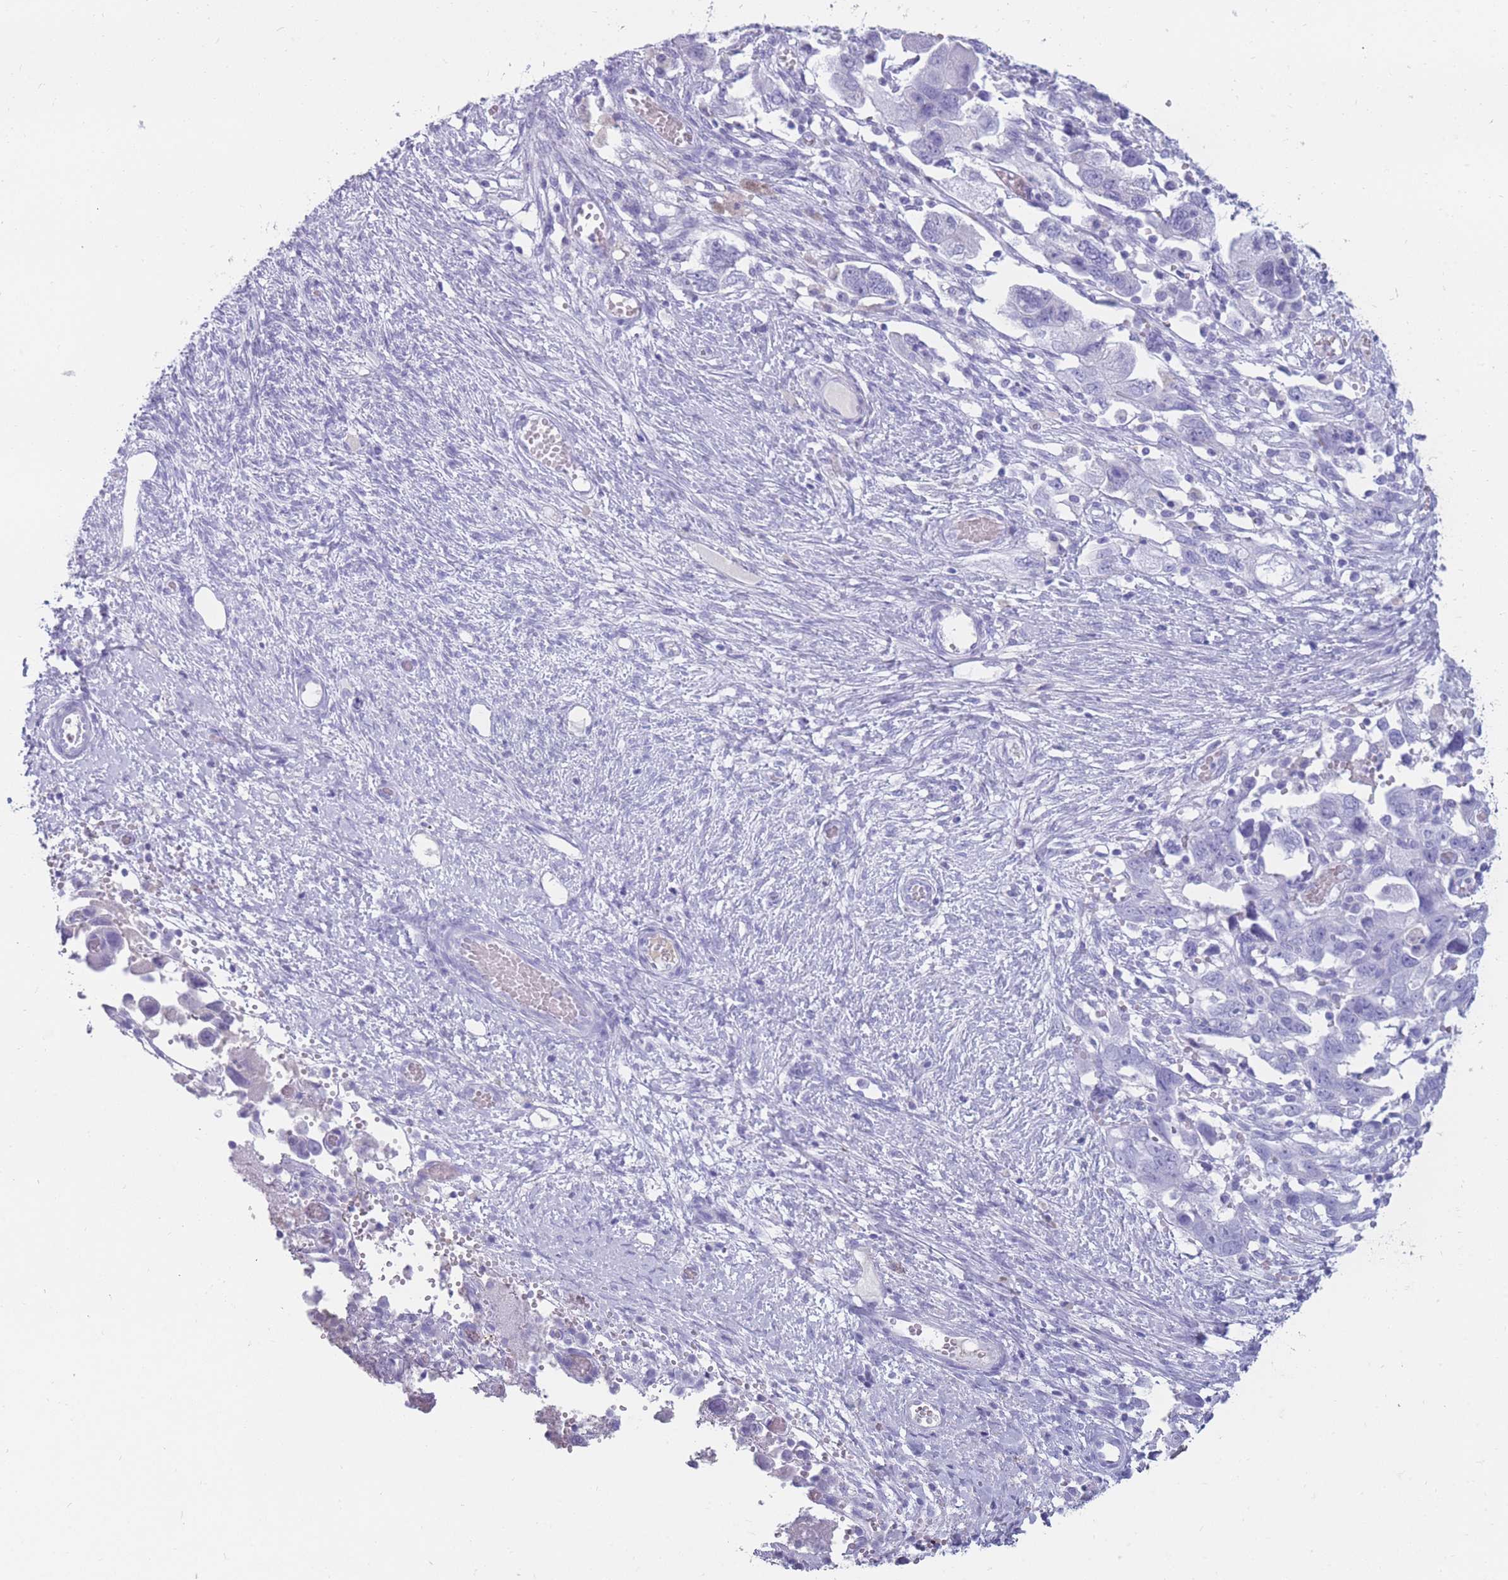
{"staining": {"intensity": "negative", "quantity": "none", "location": "none"}, "tissue": "ovarian cancer", "cell_type": "Tumor cells", "image_type": "cancer", "snomed": [{"axis": "morphology", "description": "Carcinoma, NOS"}, {"axis": "morphology", "description": "Cystadenocarcinoma, serous, NOS"}, {"axis": "topography", "description": "Ovary"}], "caption": "This micrograph is of serous cystadenocarcinoma (ovarian) stained with immunohistochemistry to label a protein in brown with the nuclei are counter-stained blue. There is no expression in tumor cells. (Brightfield microscopy of DAB (3,3'-diaminobenzidine) IHC at high magnification).", "gene": "TNFSF11", "patient": {"sex": "female", "age": 69}}